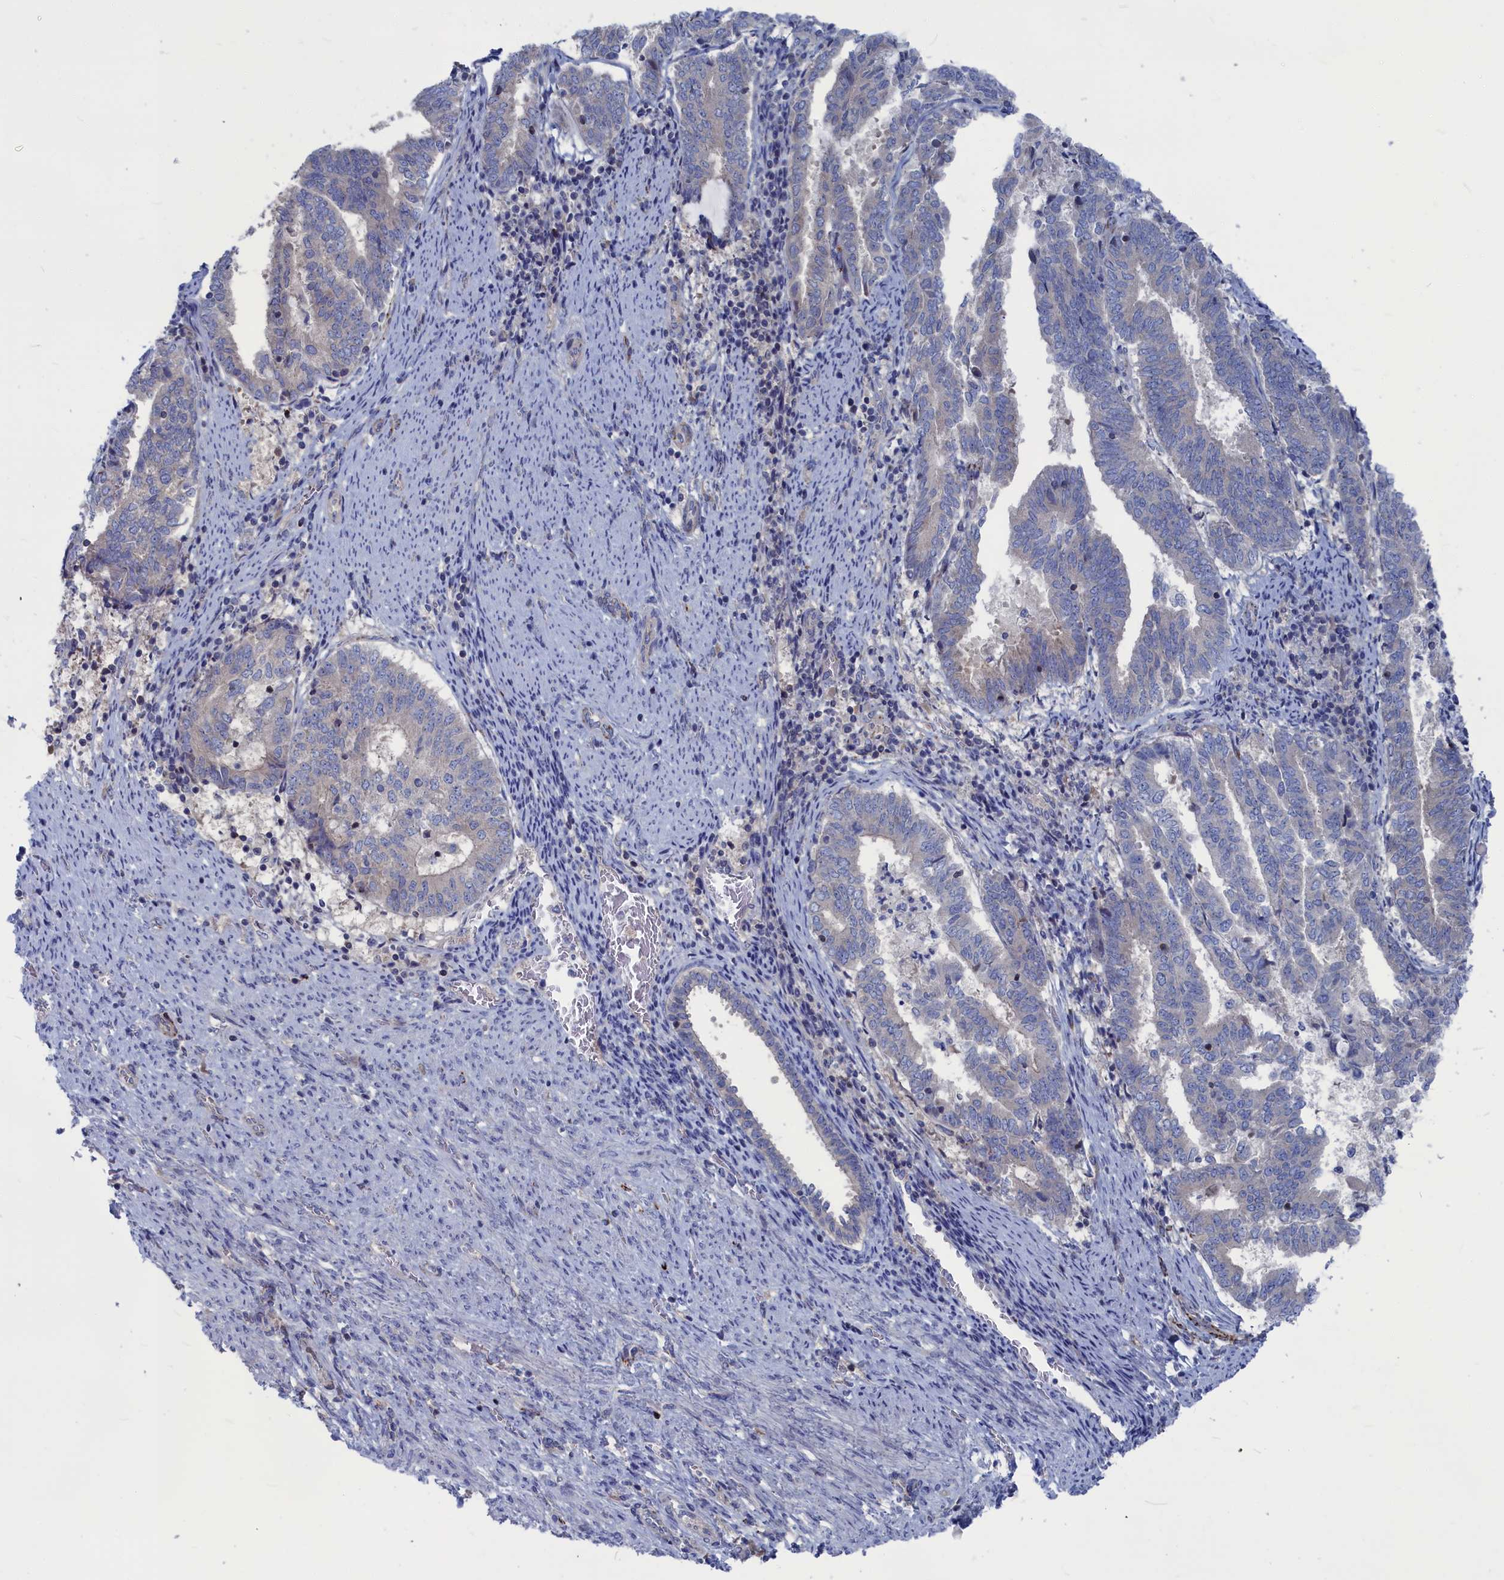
{"staining": {"intensity": "negative", "quantity": "none", "location": "none"}, "tissue": "endometrial cancer", "cell_type": "Tumor cells", "image_type": "cancer", "snomed": [{"axis": "morphology", "description": "Adenocarcinoma, NOS"}, {"axis": "topography", "description": "Endometrium"}], "caption": "Immunohistochemistry (IHC) of human endometrial adenocarcinoma shows no positivity in tumor cells. Brightfield microscopy of immunohistochemistry (IHC) stained with DAB (3,3'-diaminobenzidine) (brown) and hematoxylin (blue), captured at high magnification.", "gene": "CEND1", "patient": {"sex": "female", "age": 80}}